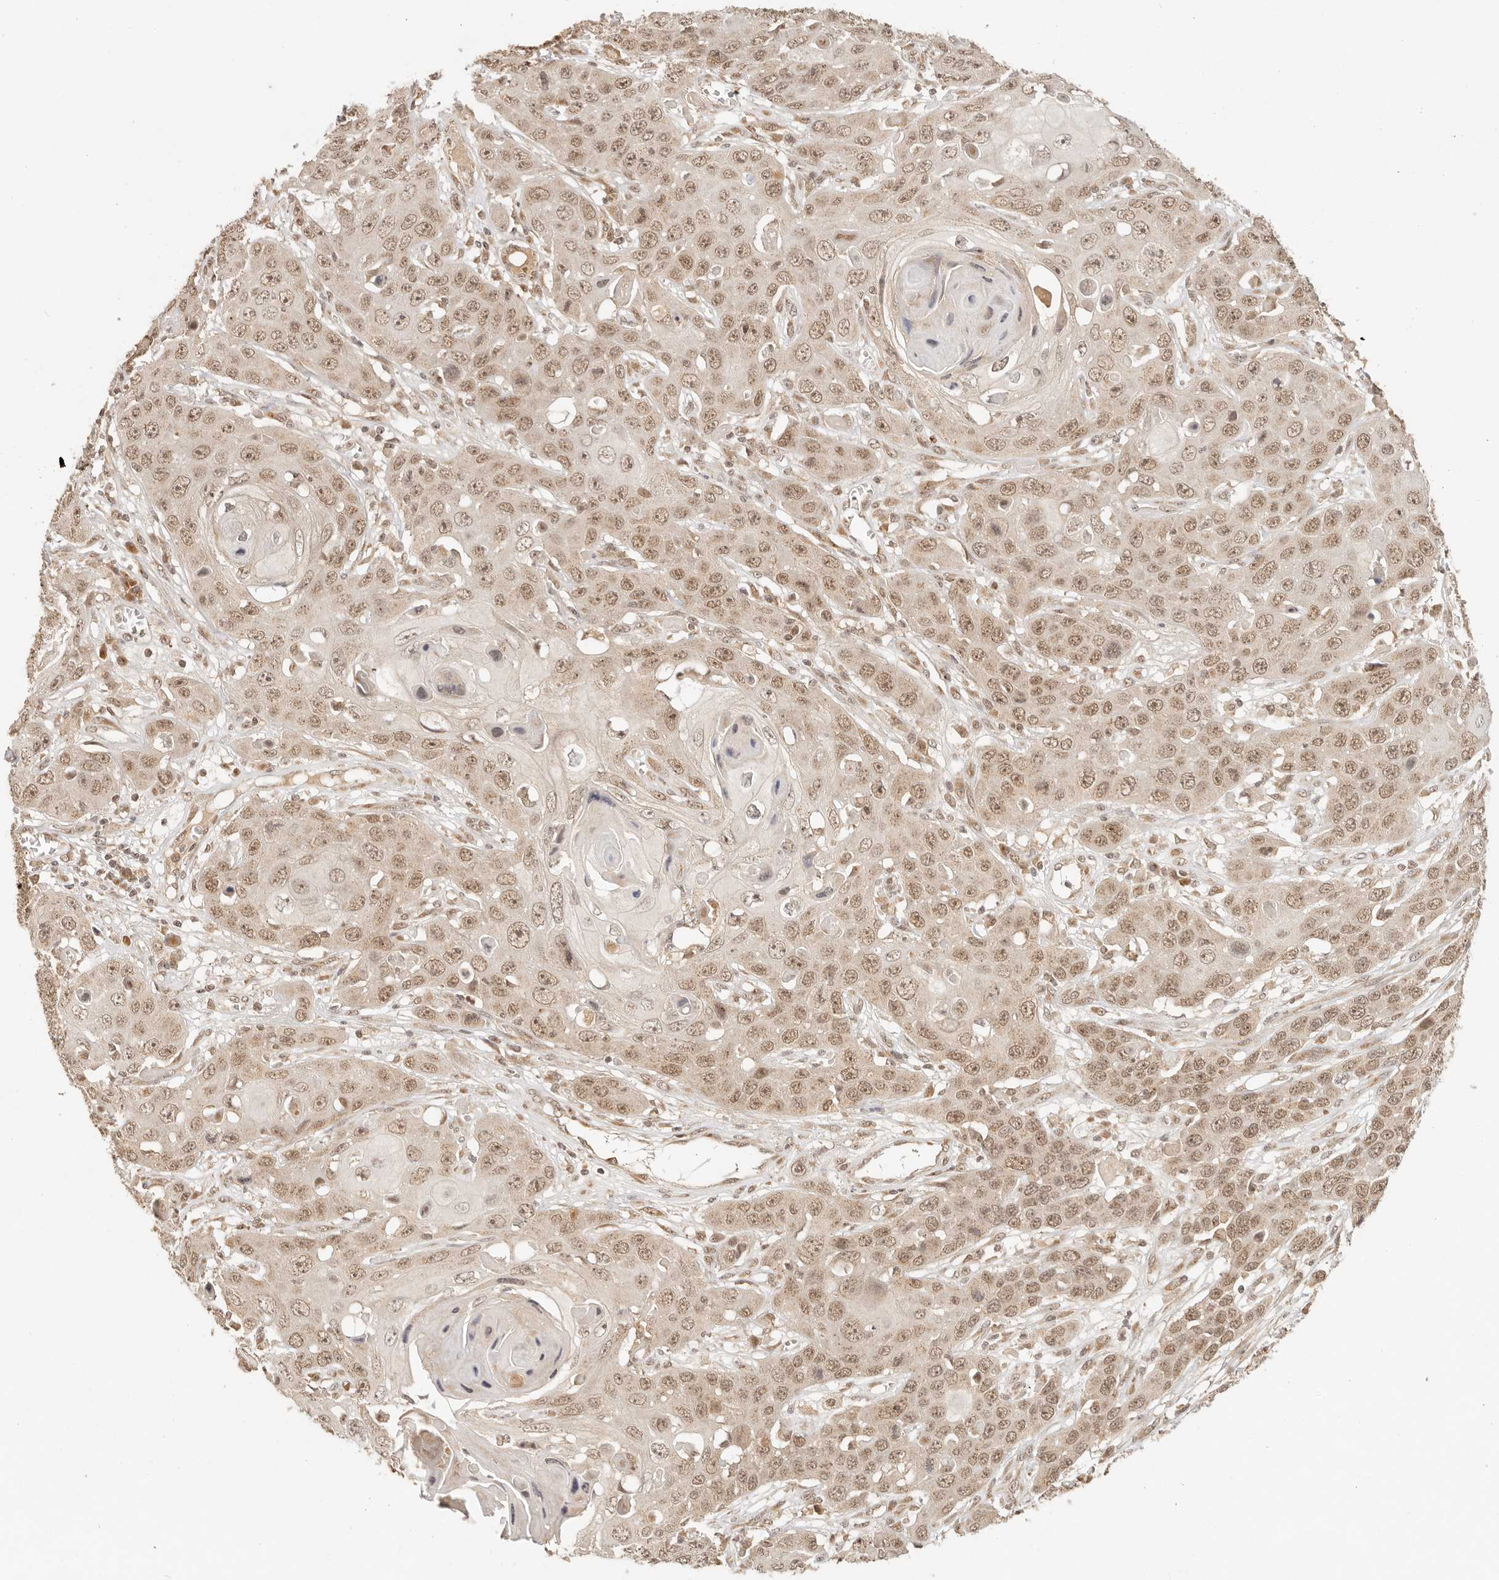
{"staining": {"intensity": "moderate", "quantity": ">75%", "location": "nuclear"}, "tissue": "skin cancer", "cell_type": "Tumor cells", "image_type": "cancer", "snomed": [{"axis": "morphology", "description": "Squamous cell carcinoma, NOS"}, {"axis": "topography", "description": "Skin"}], "caption": "IHC photomicrograph of neoplastic tissue: human skin cancer stained using immunohistochemistry (IHC) shows medium levels of moderate protein expression localized specifically in the nuclear of tumor cells, appearing as a nuclear brown color.", "gene": "INTS11", "patient": {"sex": "male", "age": 55}}